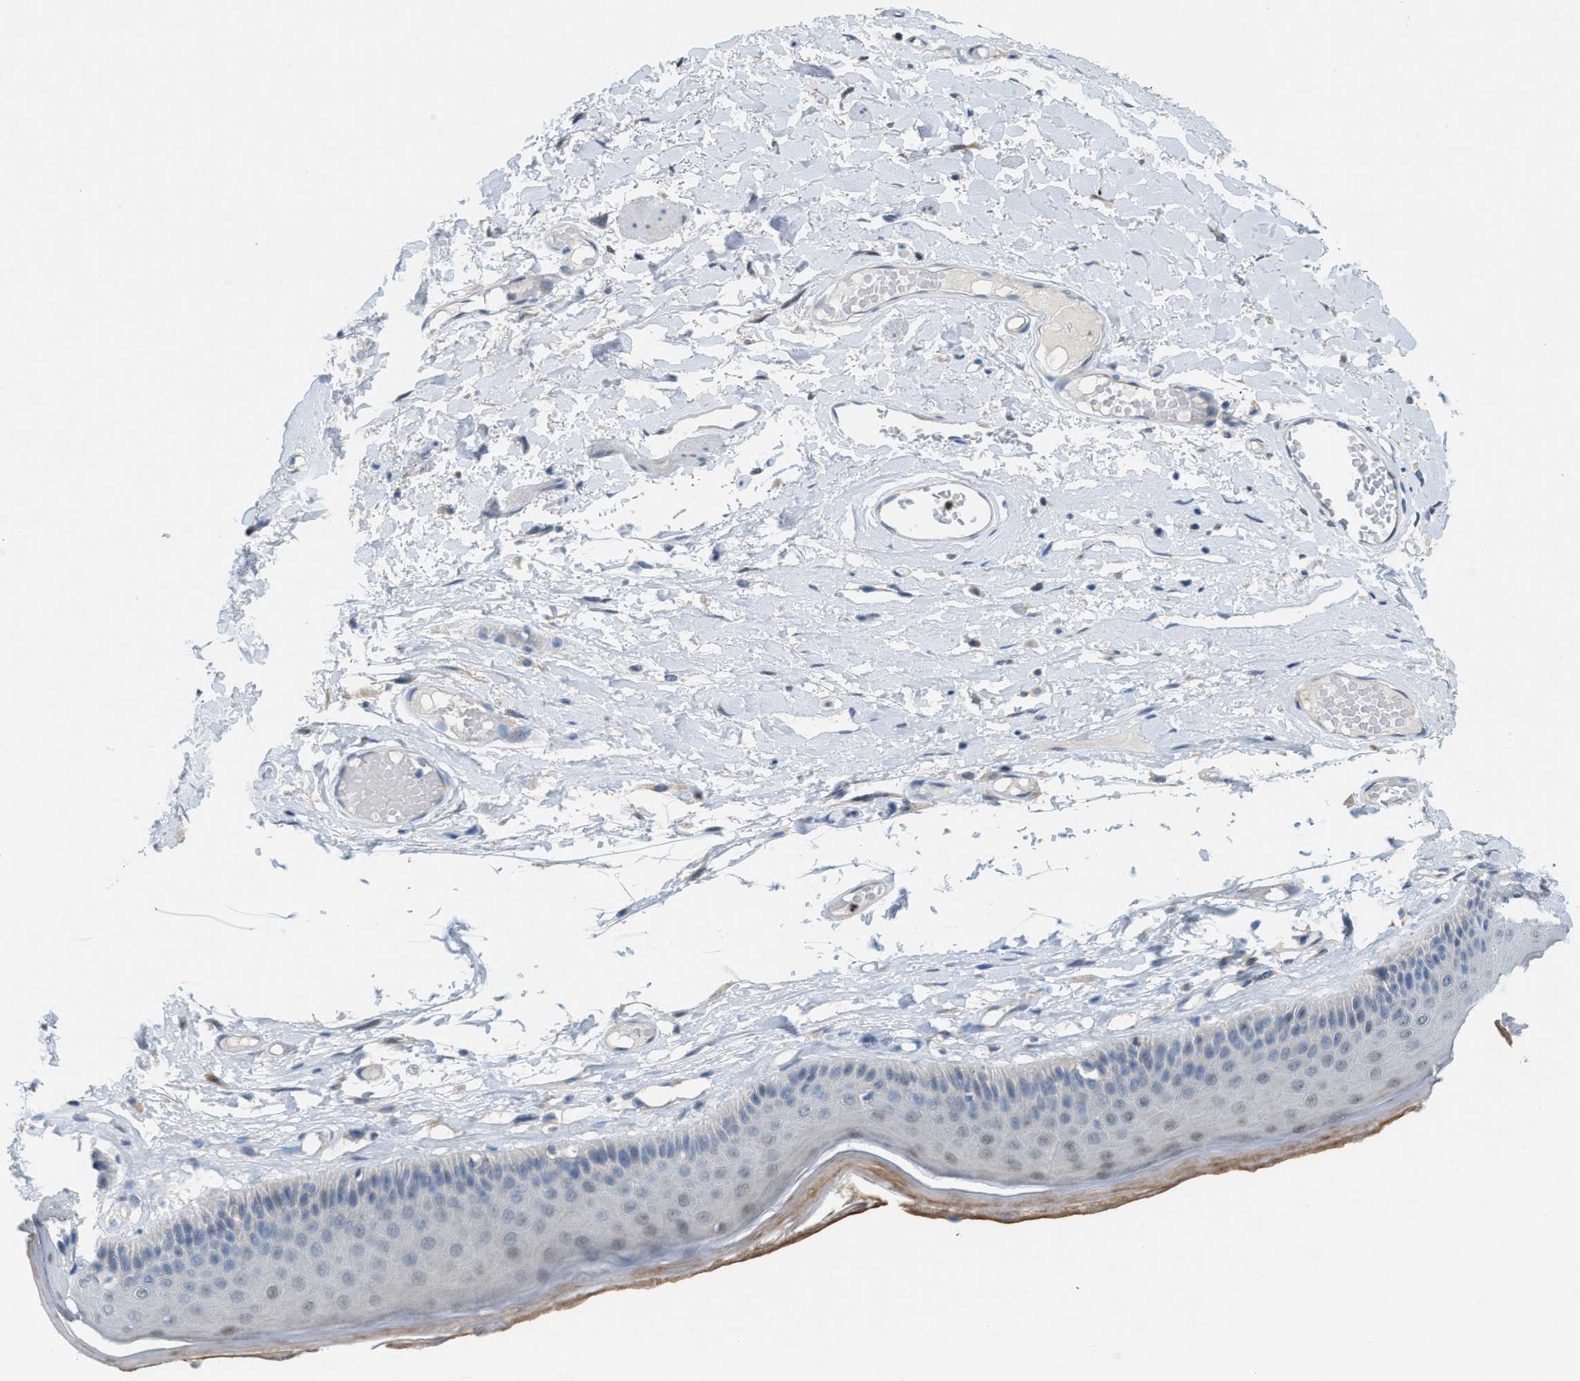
{"staining": {"intensity": "weak", "quantity": "<25%", "location": "nuclear"}, "tissue": "skin", "cell_type": "Epidermal cells", "image_type": "normal", "snomed": [{"axis": "morphology", "description": "Normal tissue, NOS"}, {"axis": "topography", "description": "Vulva"}], "caption": "This is an IHC micrograph of unremarkable human skin. There is no positivity in epidermal cells.", "gene": "PPM1D", "patient": {"sex": "female", "age": 73}}